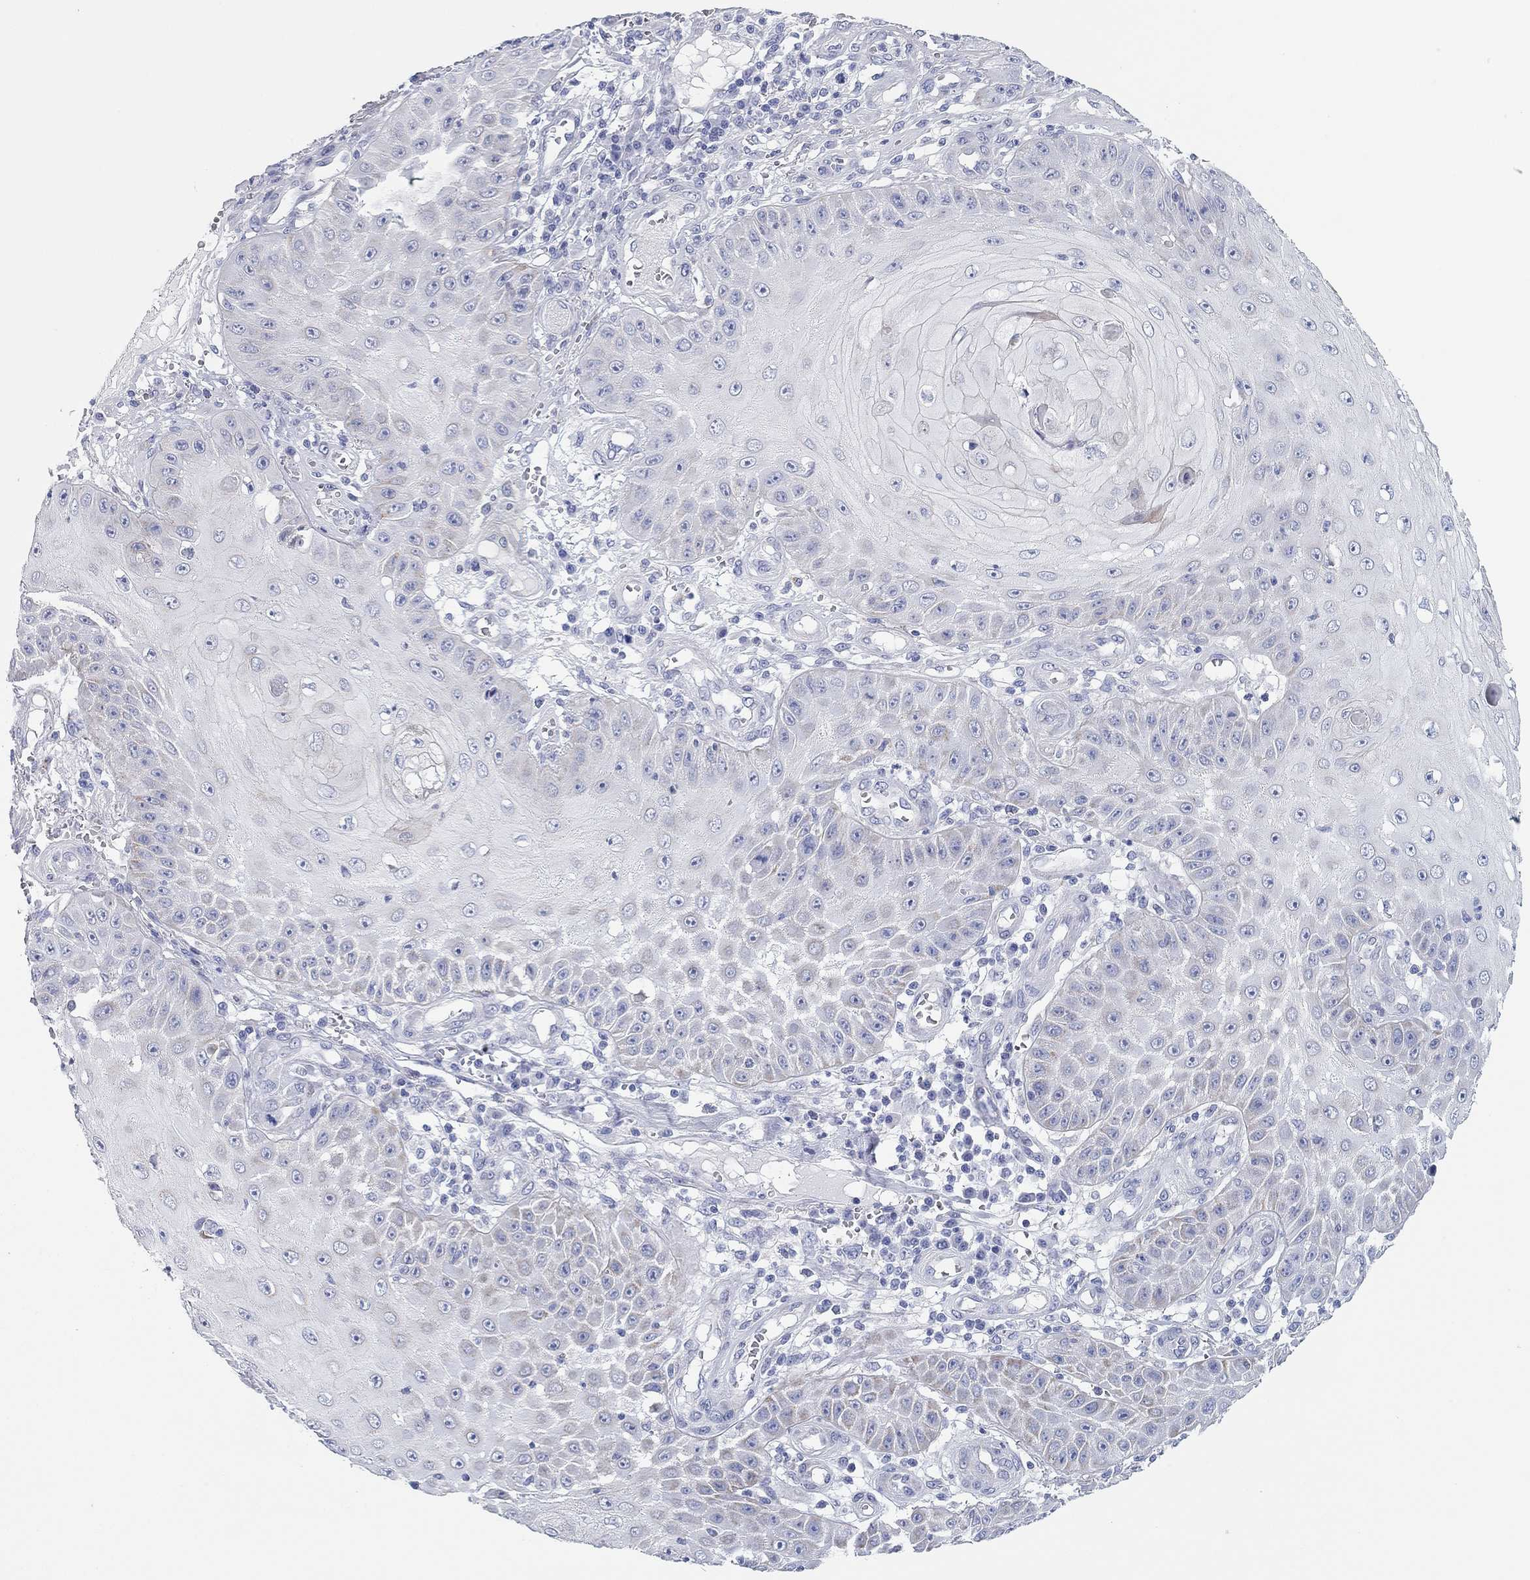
{"staining": {"intensity": "negative", "quantity": "none", "location": "none"}, "tissue": "skin cancer", "cell_type": "Tumor cells", "image_type": "cancer", "snomed": [{"axis": "morphology", "description": "Squamous cell carcinoma, NOS"}, {"axis": "topography", "description": "Skin"}], "caption": "There is no significant staining in tumor cells of skin squamous cell carcinoma.", "gene": "CHI3L2", "patient": {"sex": "male", "age": 70}}